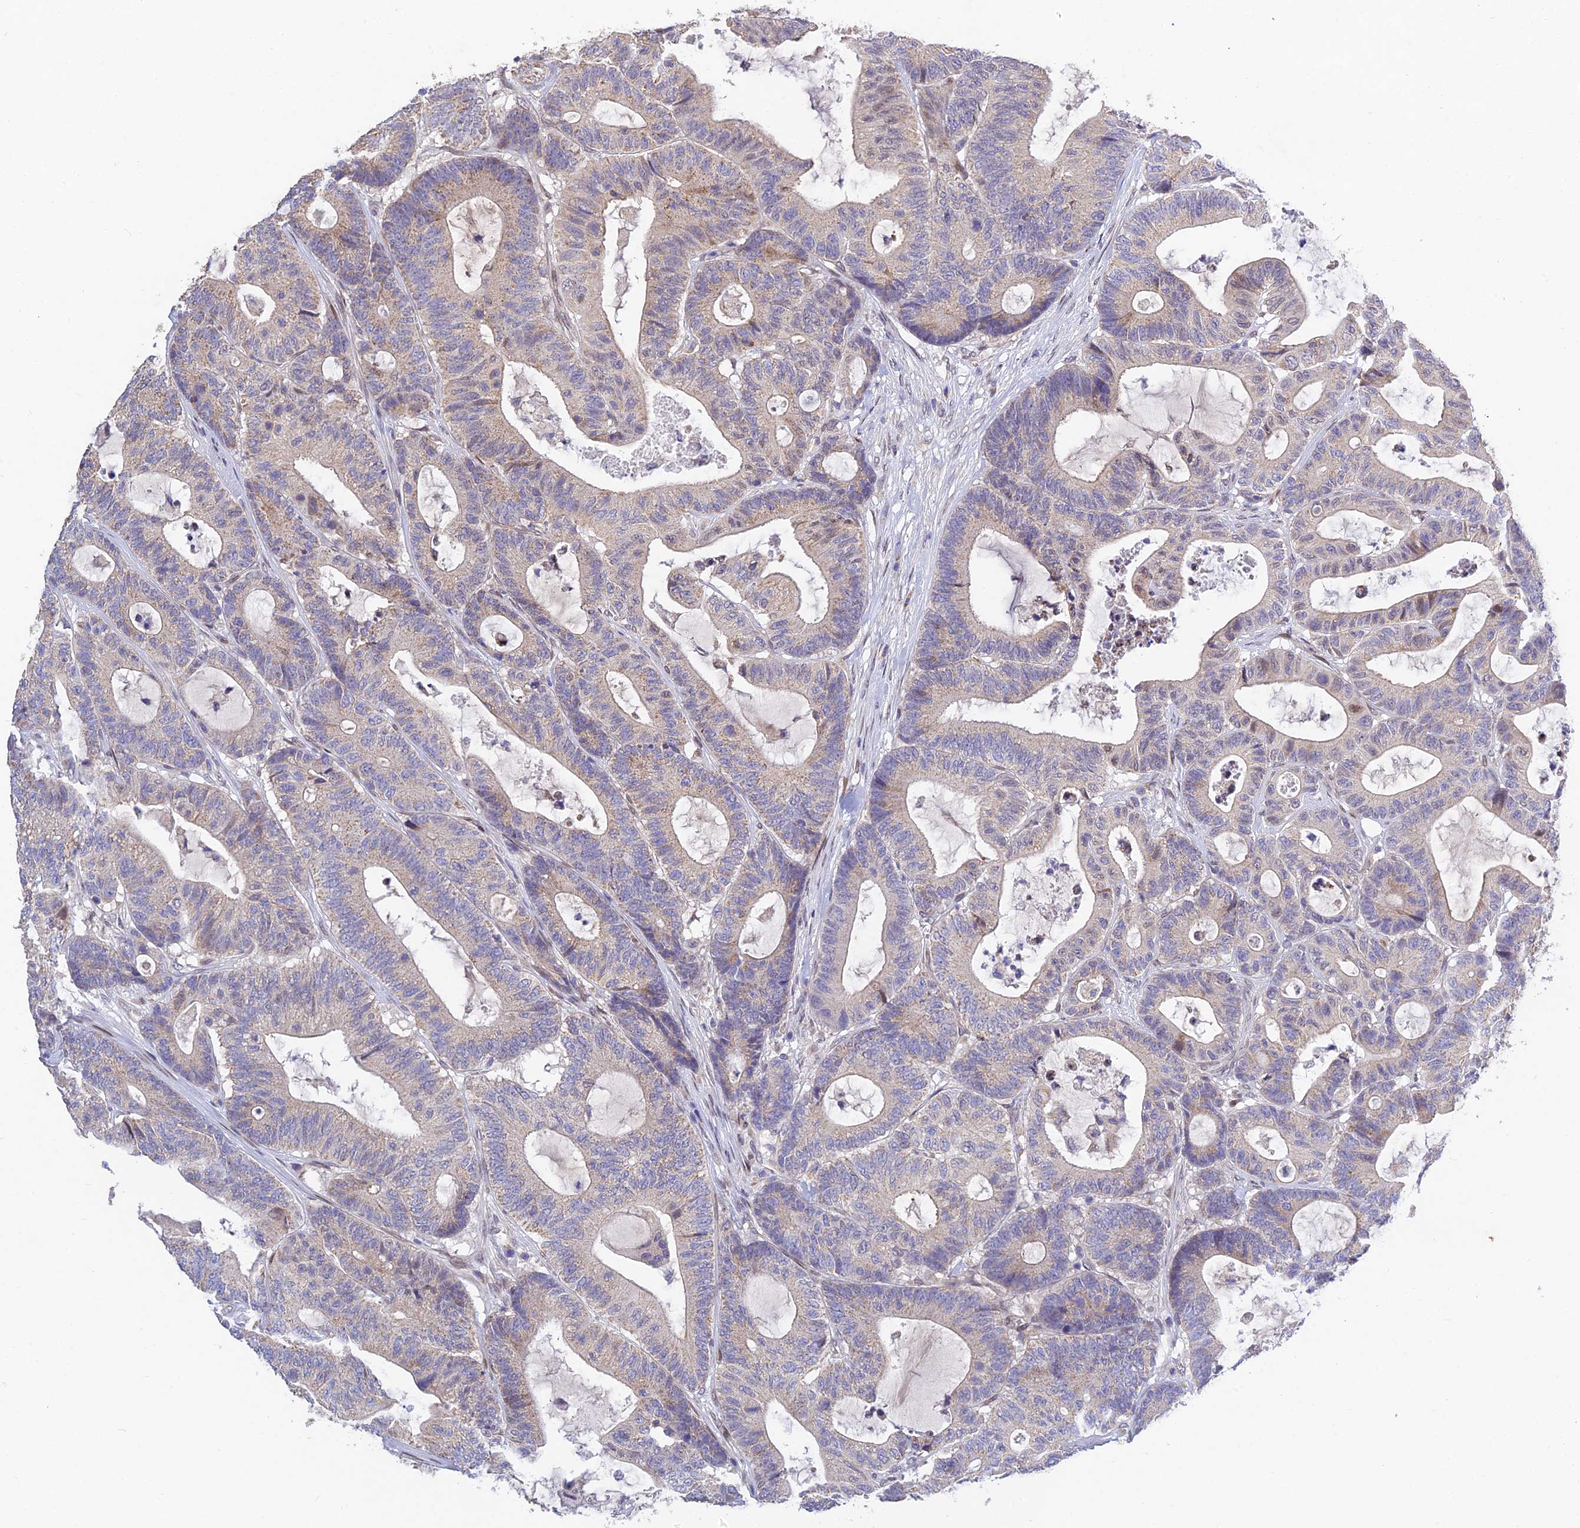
{"staining": {"intensity": "weak", "quantity": "<25%", "location": "cytoplasmic/membranous"}, "tissue": "colorectal cancer", "cell_type": "Tumor cells", "image_type": "cancer", "snomed": [{"axis": "morphology", "description": "Adenocarcinoma, NOS"}, {"axis": "topography", "description": "Colon"}], "caption": "Human colorectal cancer stained for a protein using immunohistochemistry displays no positivity in tumor cells.", "gene": "MGAT2", "patient": {"sex": "female", "age": 84}}